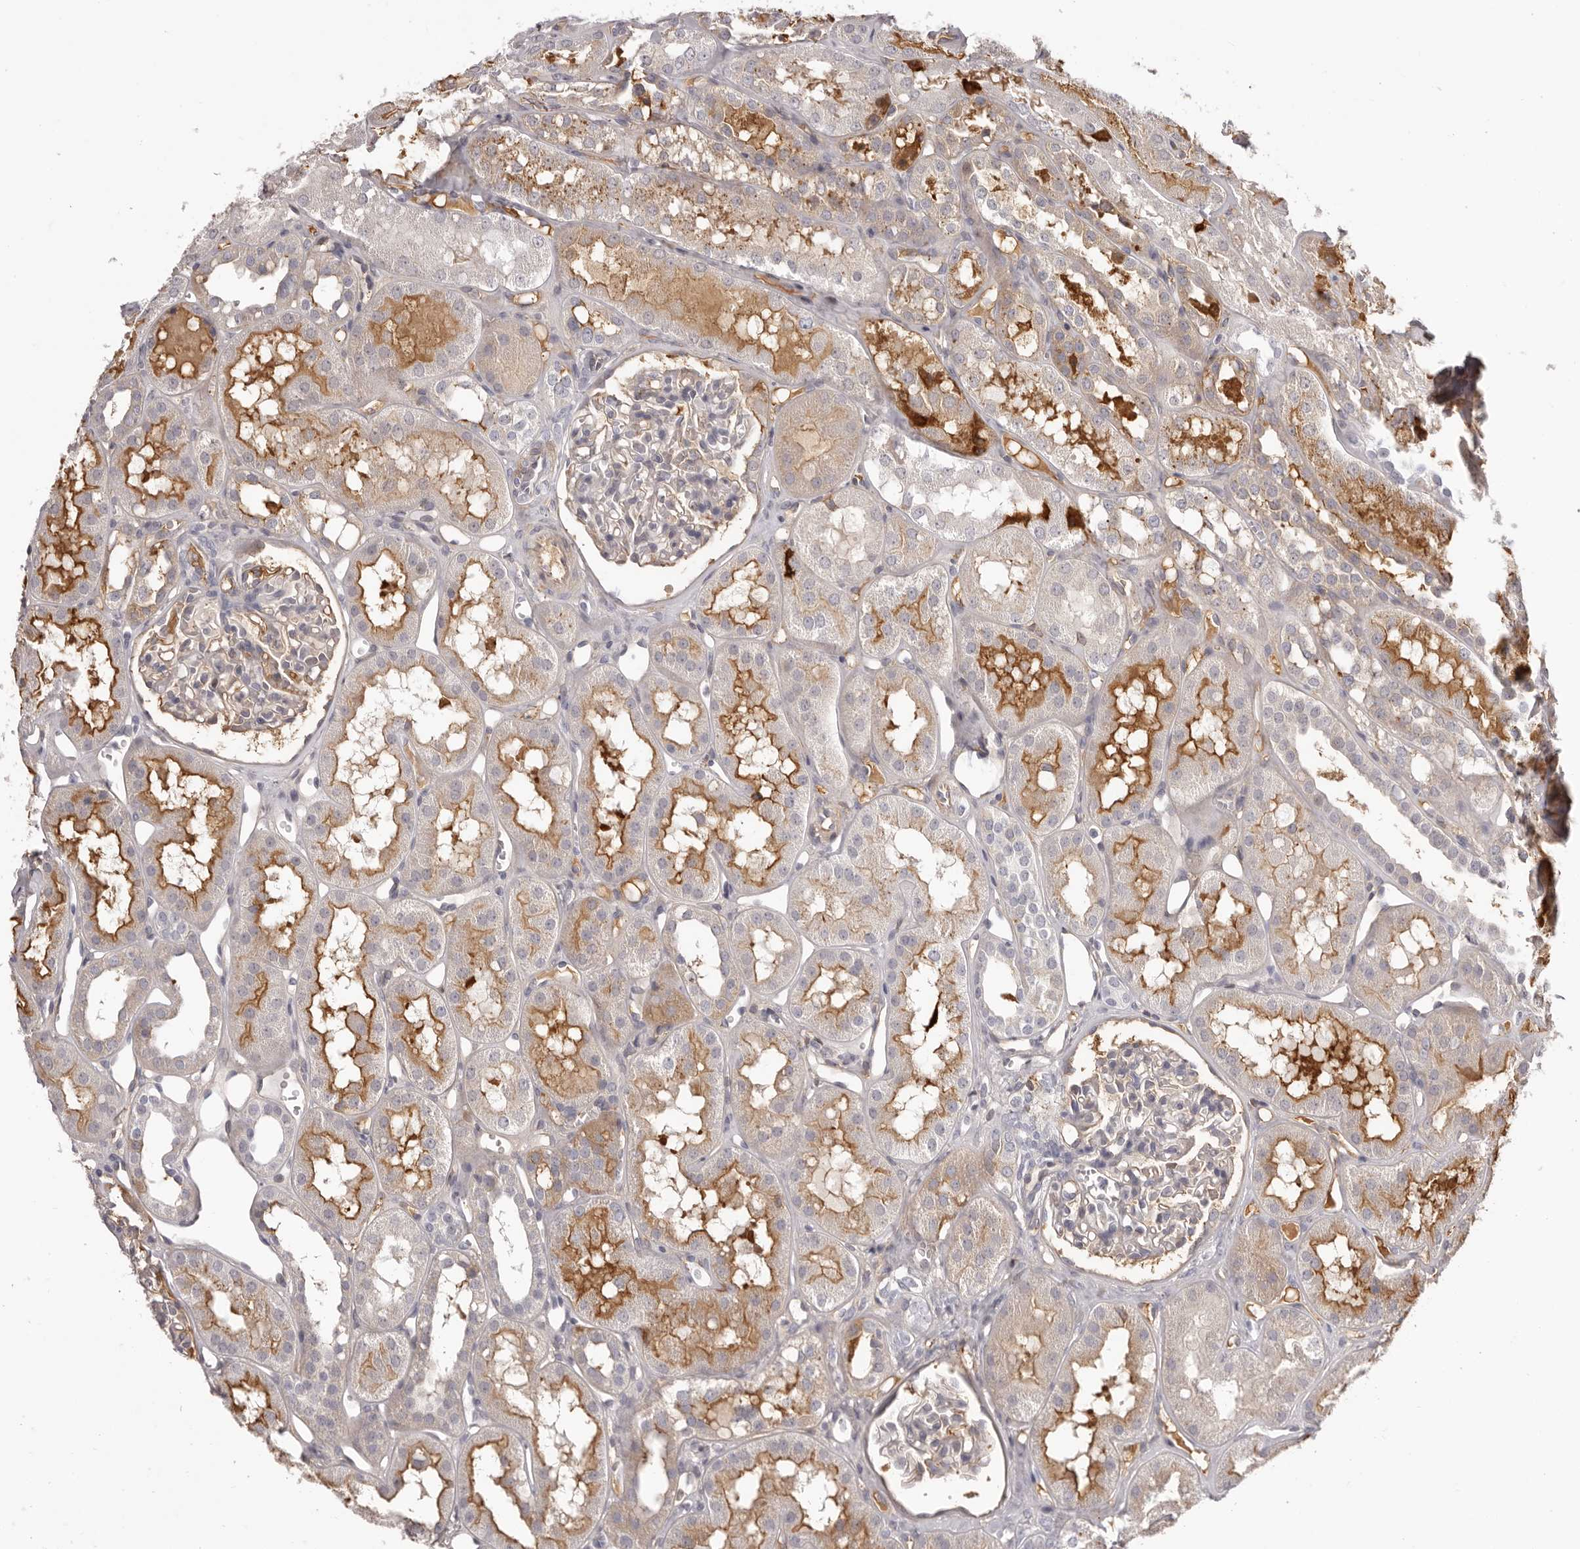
{"staining": {"intensity": "weak", "quantity": "25%-75%", "location": "cytoplasmic/membranous"}, "tissue": "kidney", "cell_type": "Cells in glomeruli", "image_type": "normal", "snomed": [{"axis": "morphology", "description": "Normal tissue, NOS"}, {"axis": "topography", "description": "Kidney"}], "caption": "This is a photomicrograph of immunohistochemistry staining of unremarkable kidney, which shows weak staining in the cytoplasmic/membranous of cells in glomeruli.", "gene": "OTUD3", "patient": {"sex": "male", "age": 16}}